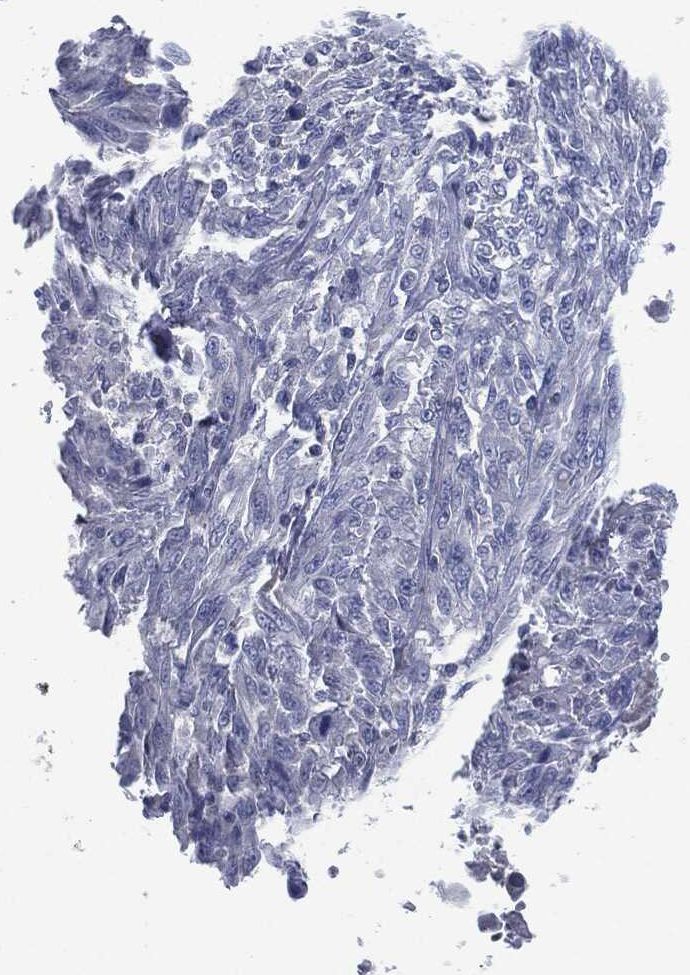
{"staining": {"intensity": "negative", "quantity": "none", "location": "none"}, "tissue": "melanoma", "cell_type": "Tumor cells", "image_type": "cancer", "snomed": [{"axis": "morphology", "description": "Malignant melanoma, NOS"}, {"axis": "topography", "description": "Skin"}], "caption": "Tumor cells are negative for brown protein staining in melanoma.", "gene": "SHROOM2", "patient": {"sex": "female", "age": 91}}